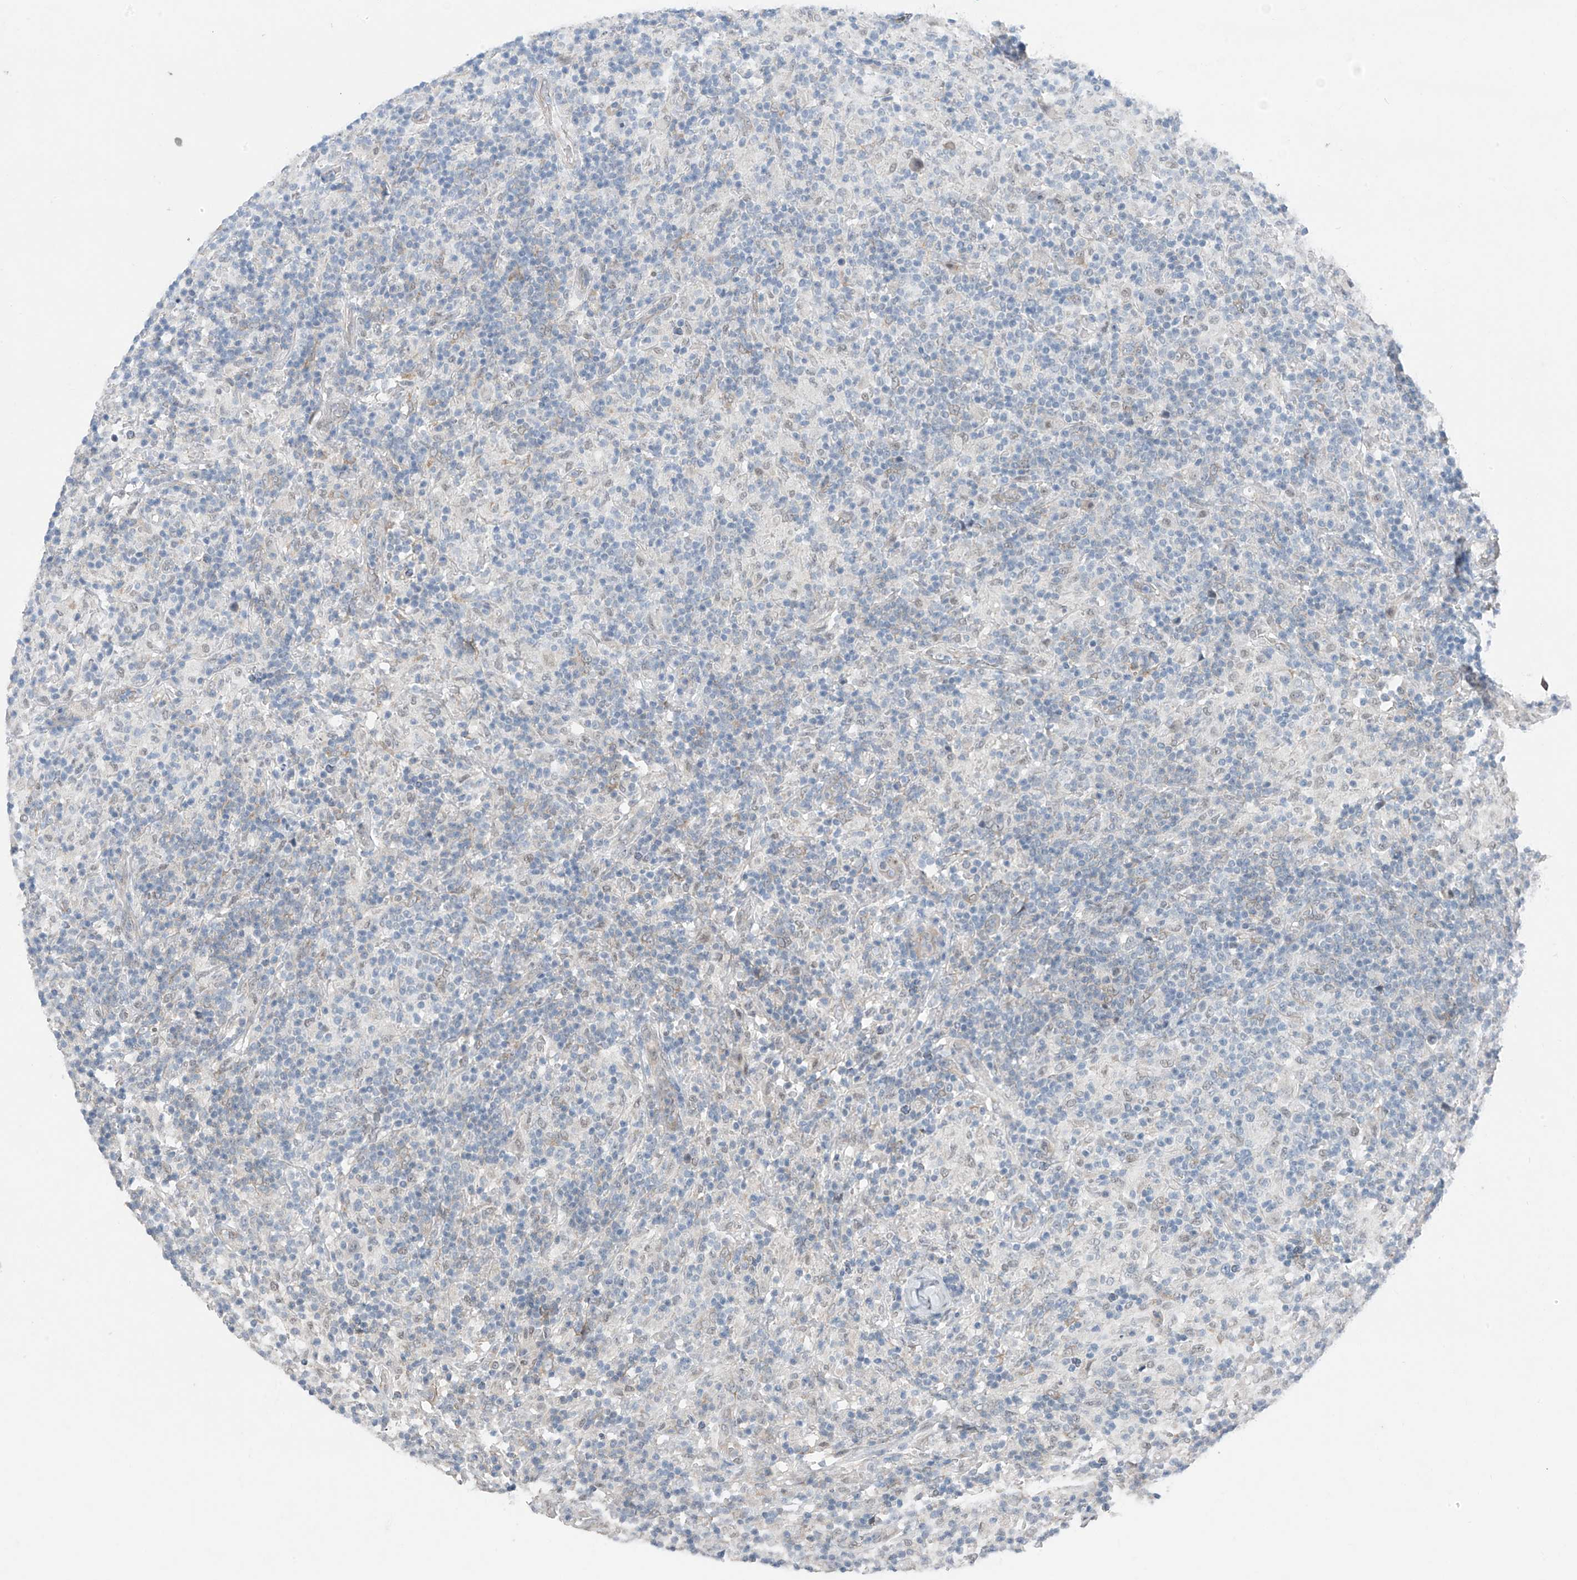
{"staining": {"intensity": "negative", "quantity": "none", "location": "none"}, "tissue": "lymphoma", "cell_type": "Tumor cells", "image_type": "cancer", "snomed": [{"axis": "morphology", "description": "Hodgkin's disease, NOS"}, {"axis": "topography", "description": "Lymph node"}], "caption": "DAB (3,3'-diaminobenzidine) immunohistochemical staining of human lymphoma demonstrates no significant staining in tumor cells.", "gene": "CYP4V2", "patient": {"sex": "male", "age": 70}}